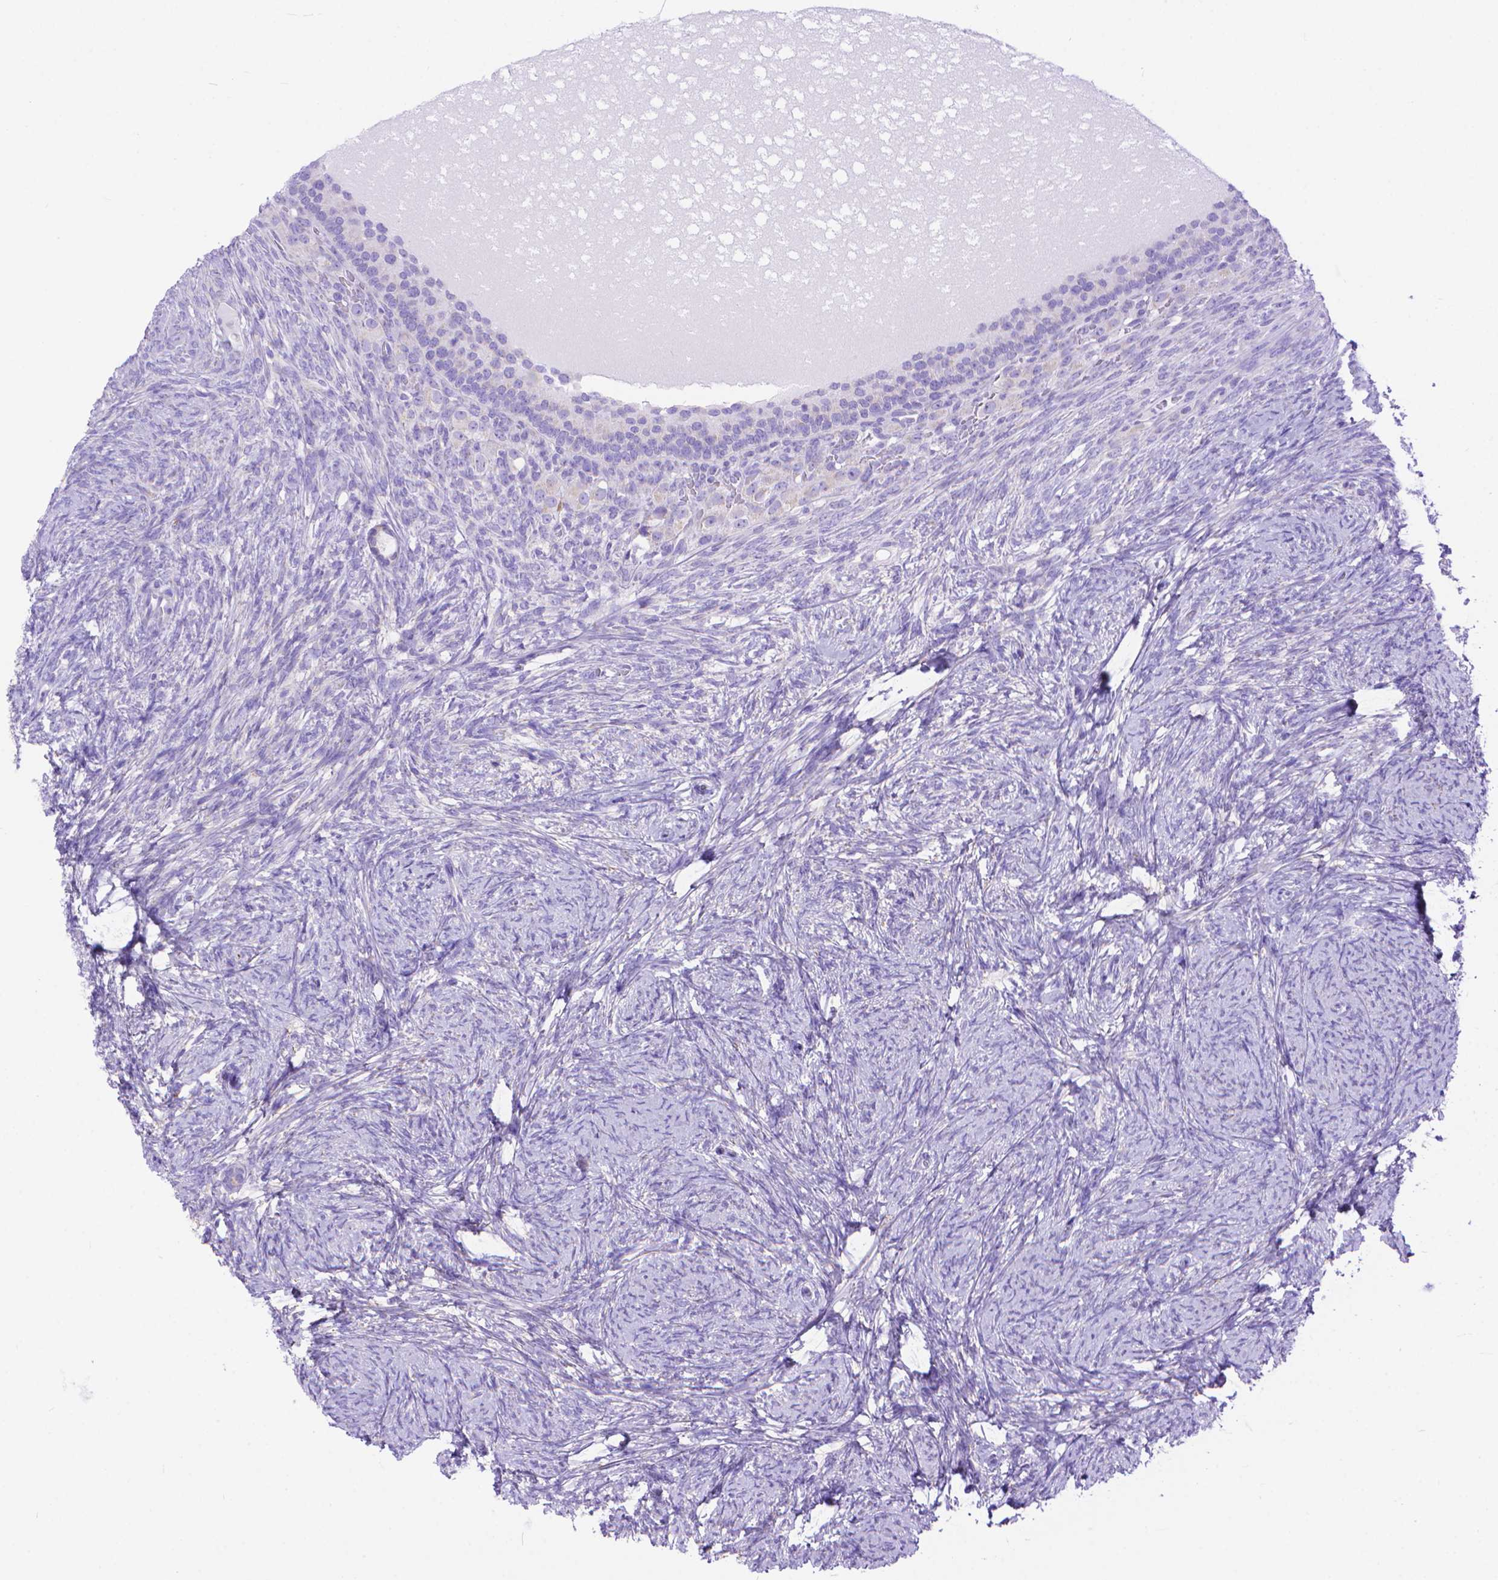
{"staining": {"intensity": "negative", "quantity": "none", "location": "none"}, "tissue": "ovary", "cell_type": "Ovarian stroma cells", "image_type": "normal", "snomed": [{"axis": "morphology", "description": "Normal tissue, NOS"}, {"axis": "topography", "description": "Ovary"}], "caption": "Ovary was stained to show a protein in brown. There is no significant positivity in ovarian stroma cells. The staining was performed using DAB to visualize the protein expression in brown, while the nuclei were stained in blue with hematoxylin (Magnification: 20x).", "gene": "DHRS2", "patient": {"sex": "female", "age": 34}}